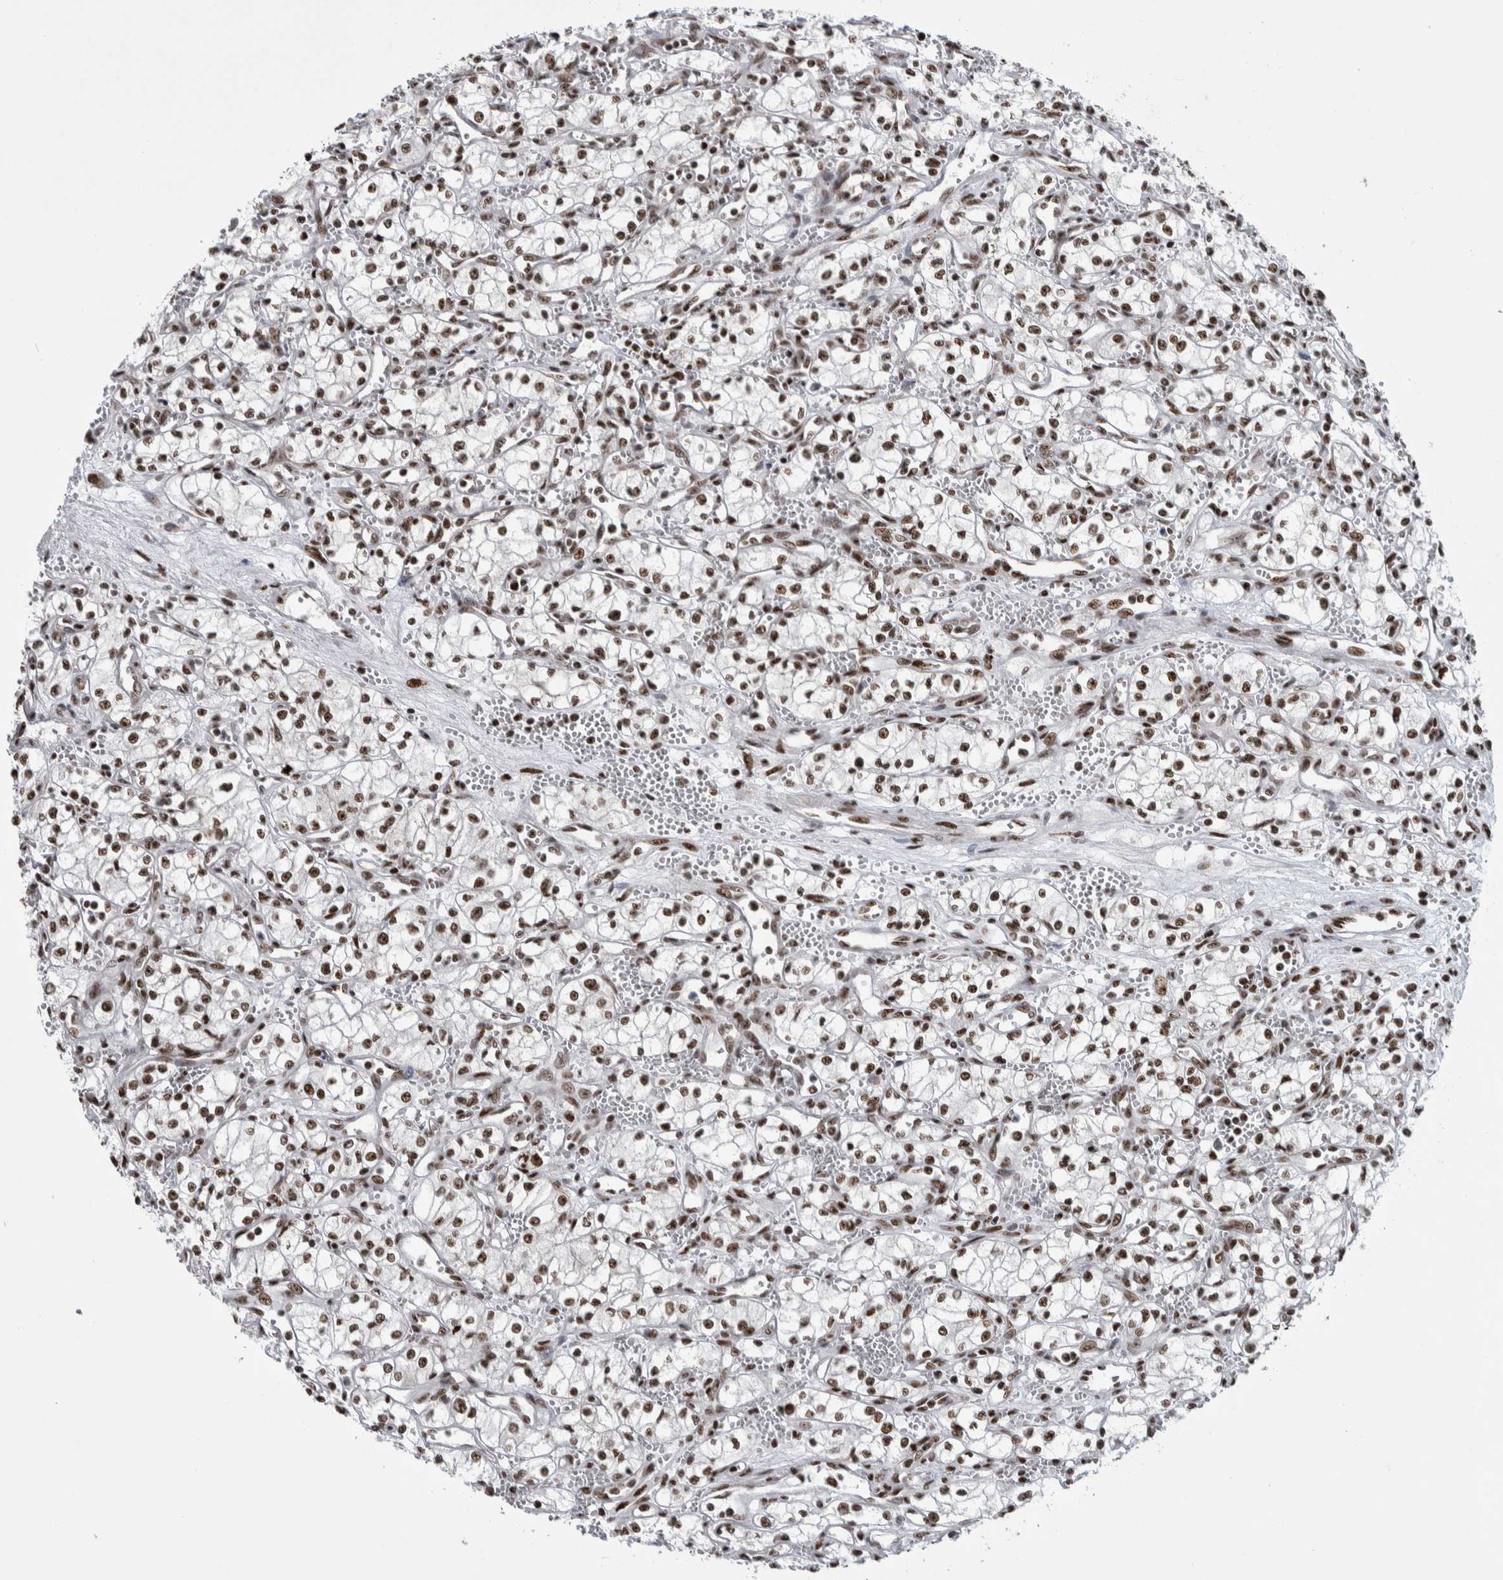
{"staining": {"intensity": "moderate", "quantity": ">75%", "location": "nuclear"}, "tissue": "renal cancer", "cell_type": "Tumor cells", "image_type": "cancer", "snomed": [{"axis": "morphology", "description": "Adenocarcinoma, NOS"}, {"axis": "topography", "description": "Kidney"}], "caption": "A photomicrograph showing moderate nuclear positivity in approximately >75% of tumor cells in renal cancer (adenocarcinoma), as visualized by brown immunohistochemical staining.", "gene": "NCL", "patient": {"sex": "male", "age": 59}}